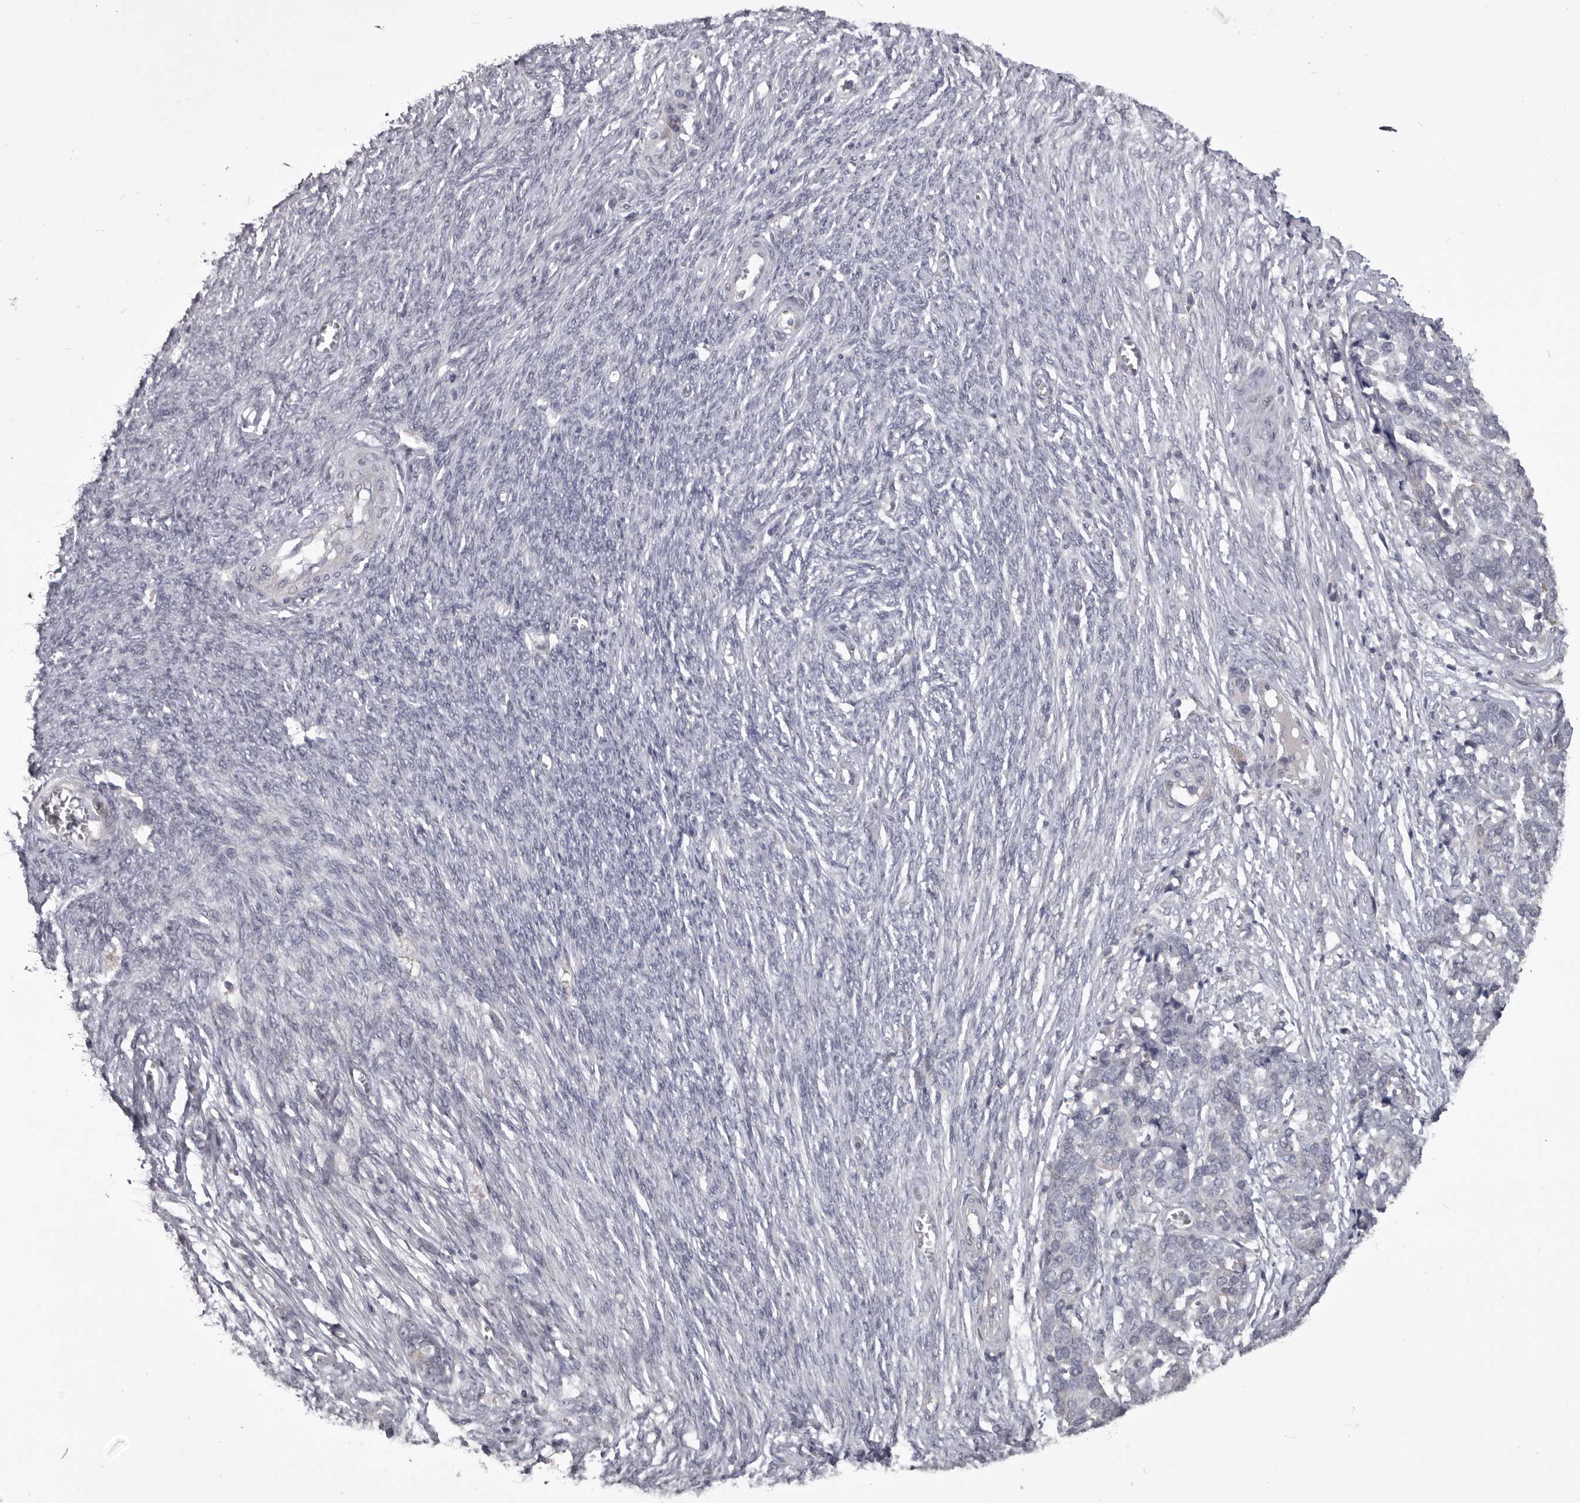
{"staining": {"intensity": "weak", "quantity": "<25%", "location": "cytoplasmic/membranous"}, "tissue": "ovarian cancer", "cell_type": "Tumor cells", "image_type": "cancer", "snomed": [{"axis": "morphology", "description": "Cystadenocarcinoma, serous, NOS"}, {"axis": "topography", "description": "Ovary"}], "caption": "Tumor cells show no significant staining in ovarian cancer.", "gene": "LPAR6", "patient": {"sex": "female", "age": 44}}